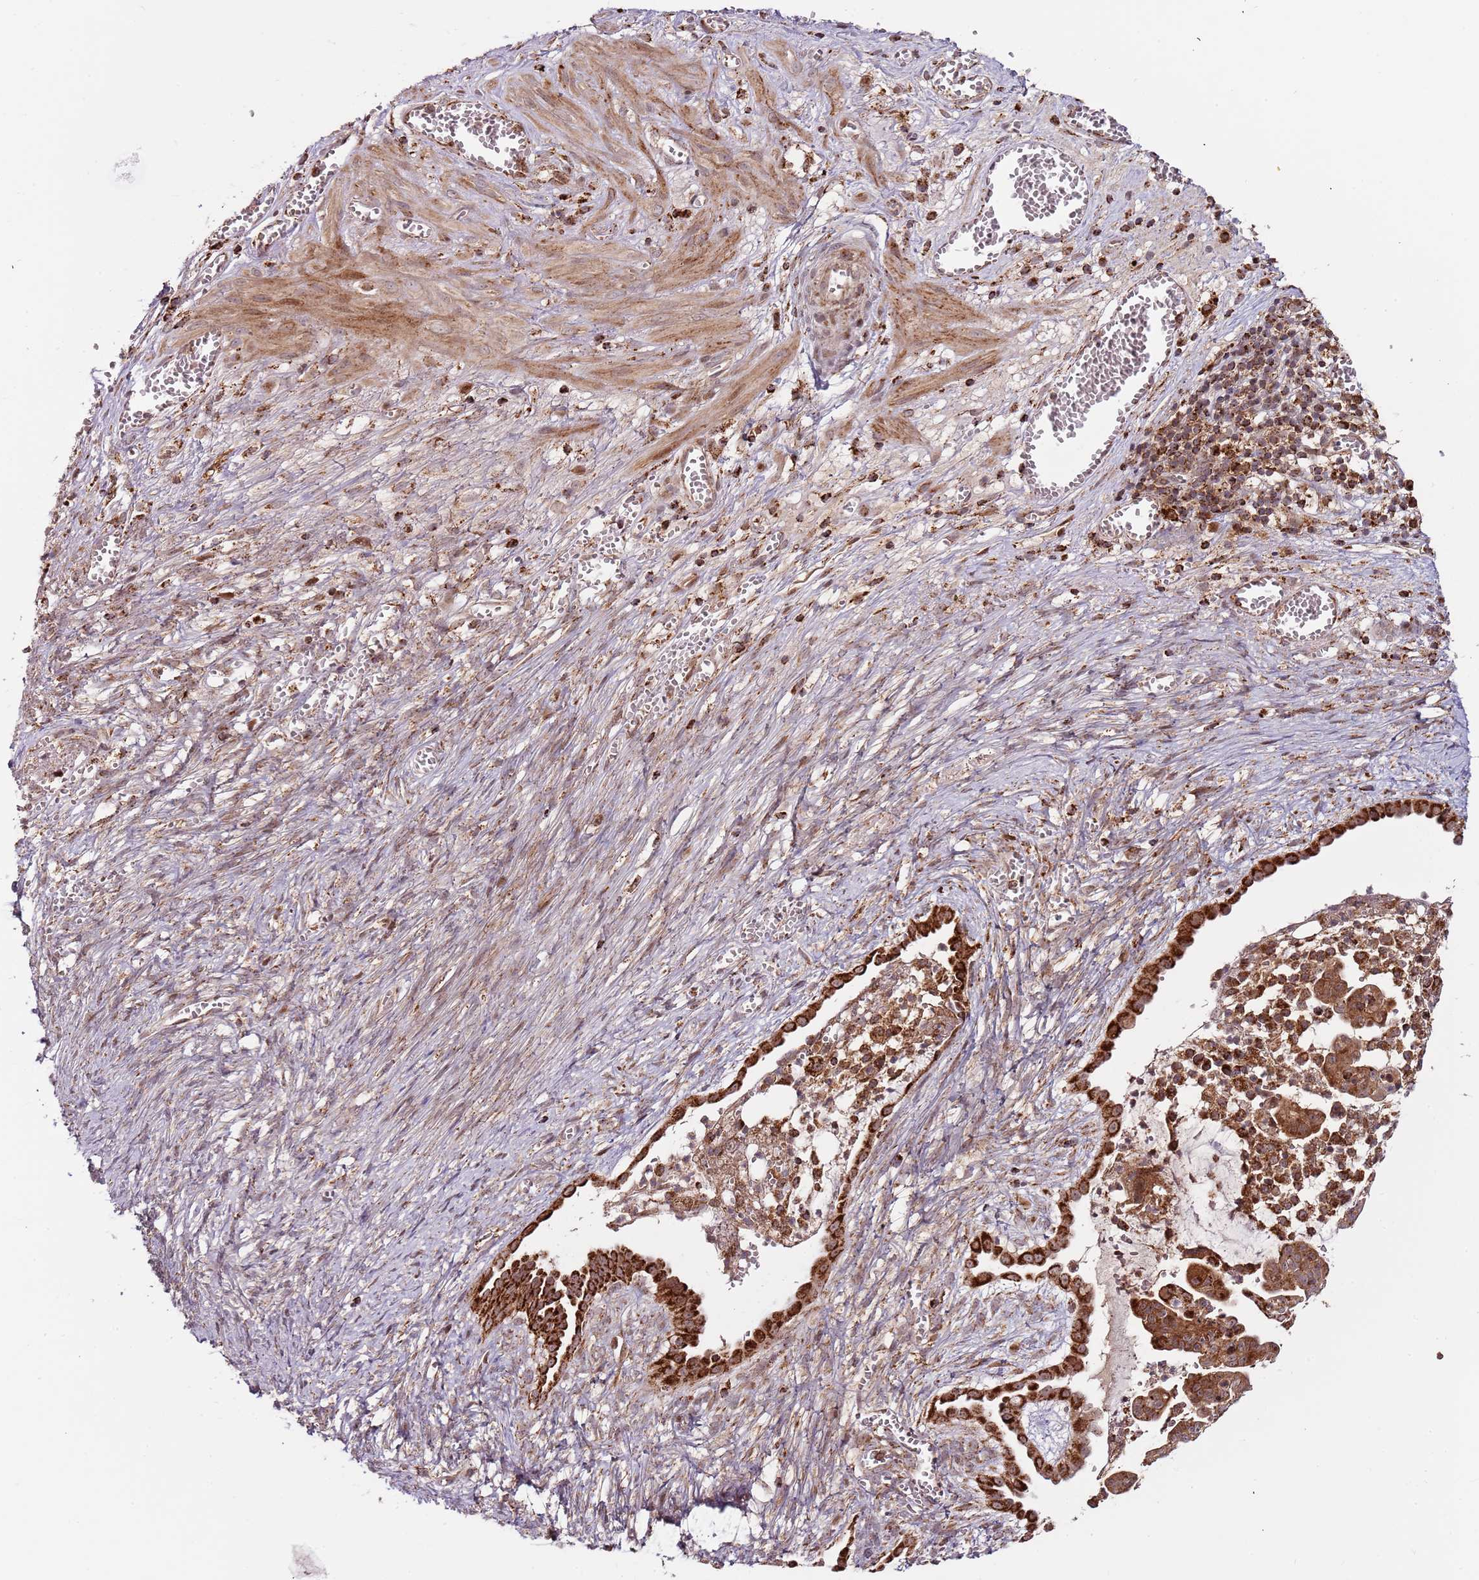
{"staining": {"intensity": "strong", "quantity": ">75%", "location": "cytoplasmic/membranous"}, "tissue": "ovarian cancer", "cell_type": "Tumor cells", "image_type": "cancer", "snomed": [{"axis": "morphology", "description": "Cystadenocarcinoma, mucinous, NOS"}, {"axis": "topography", "description": "Ovary"}], "caption": "Protein staining exhibits strong cytoplasmic/membranous staining in about >75% of tumor cells in mucinous cystadenocarcinoma (ovarian). The staining was performed using DAB (3,3'-diaminobenzidine), with brown indicating positive protein expression. Nuclei are stained blue with hematoxylin.", "gene": "ULK3", "patient": {"sex": "female", "age": 70}}